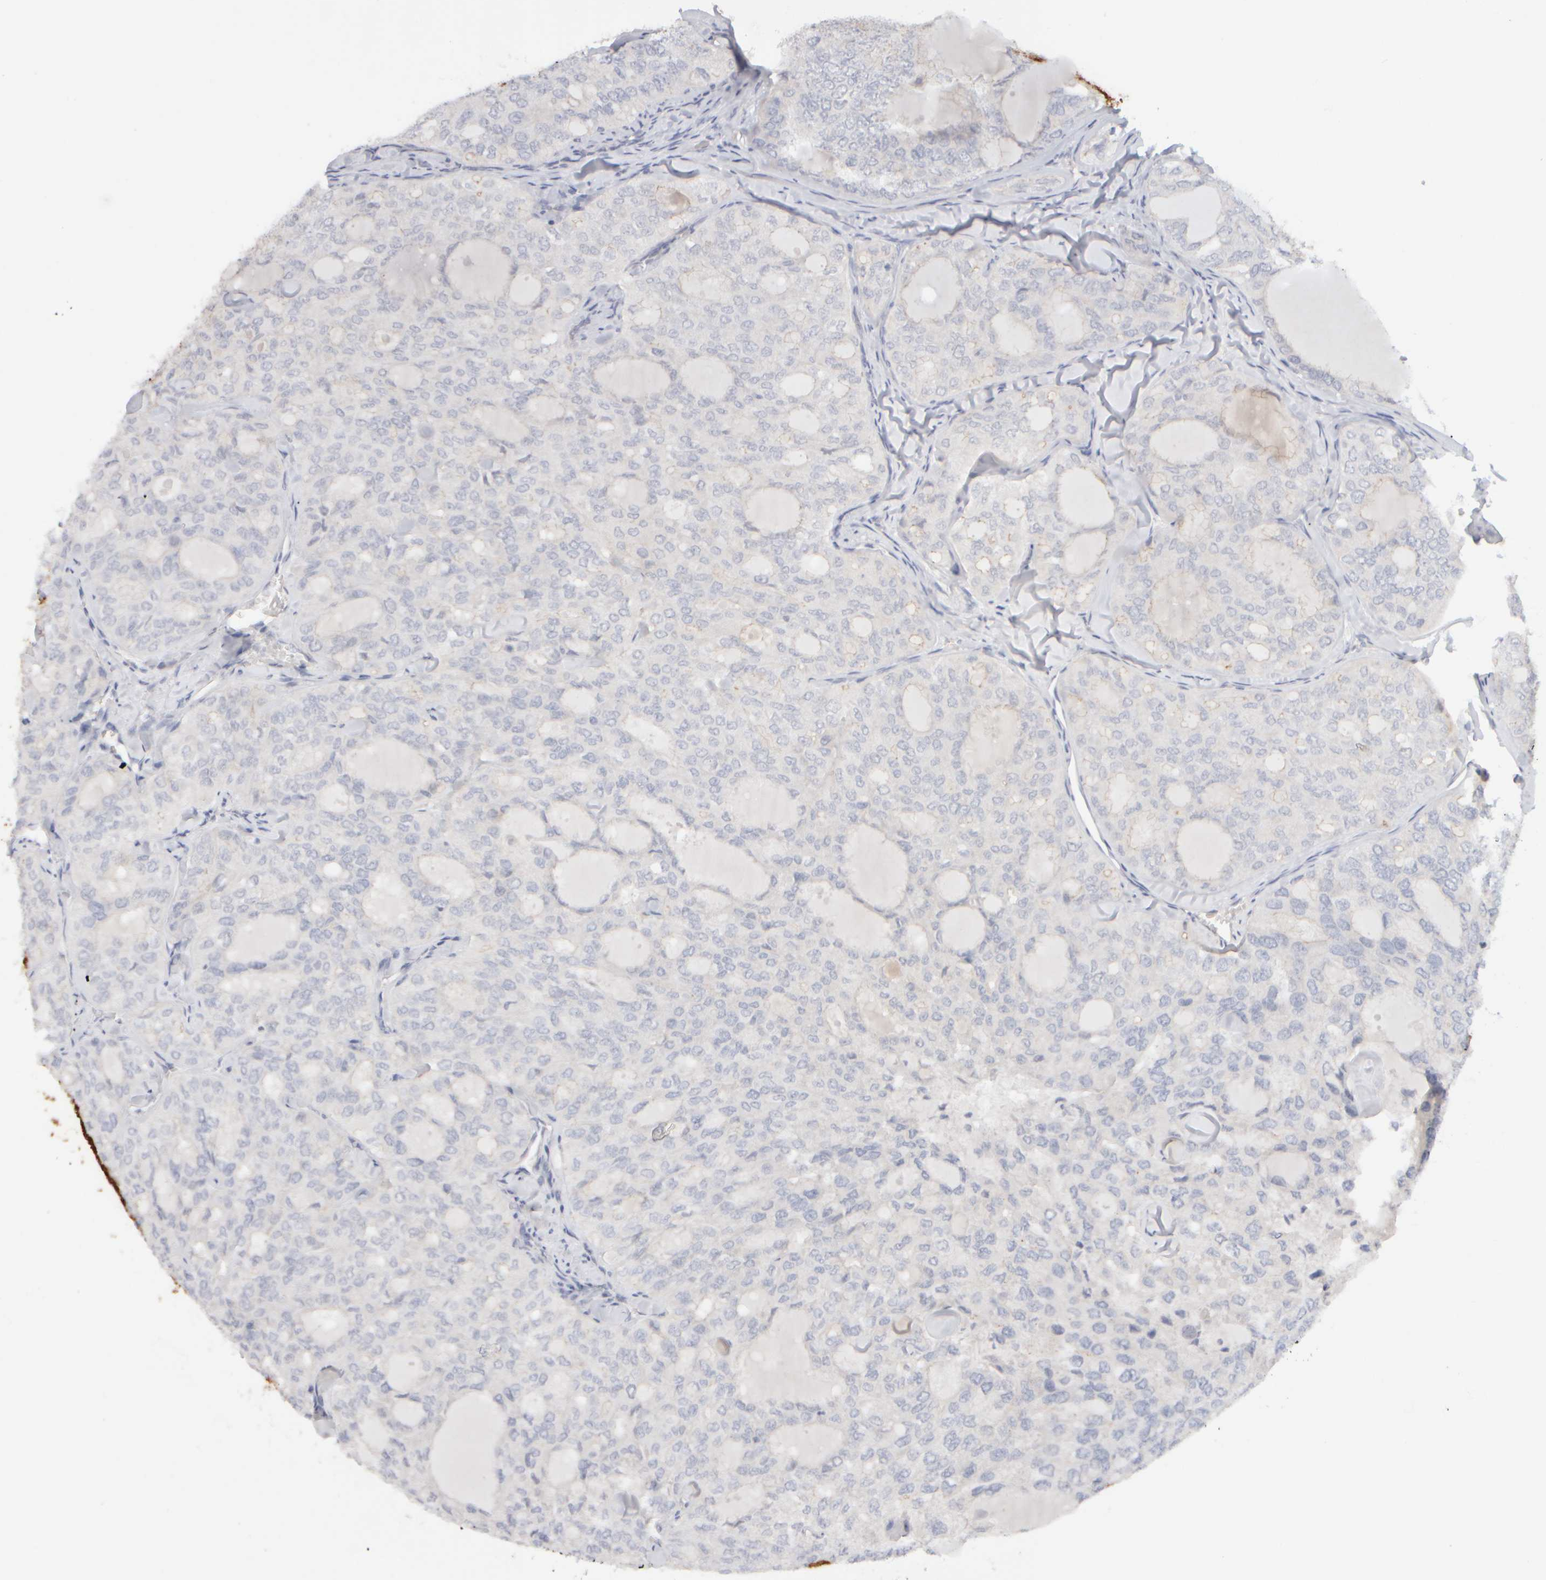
{"staining": {"intensity": "negative", "quantity": "none", "location": "none"}, "tissue": "thyroid cancer", "cell_type": "Tumor cells", "image_type": "cancer", "snomed": [{"axis": "morphology", "description": "Follicular adenoma carcinoma, NOS"}, {"axis": "topography", "description": "Thyroid gland"}], "caption": "Protein analysis of thyroid cancer (follicular adenoma carcinoma) displays no significant positivity in tumor cells.", "gene": "GOPC", "patient": {"sex": "male", "age": 75}}